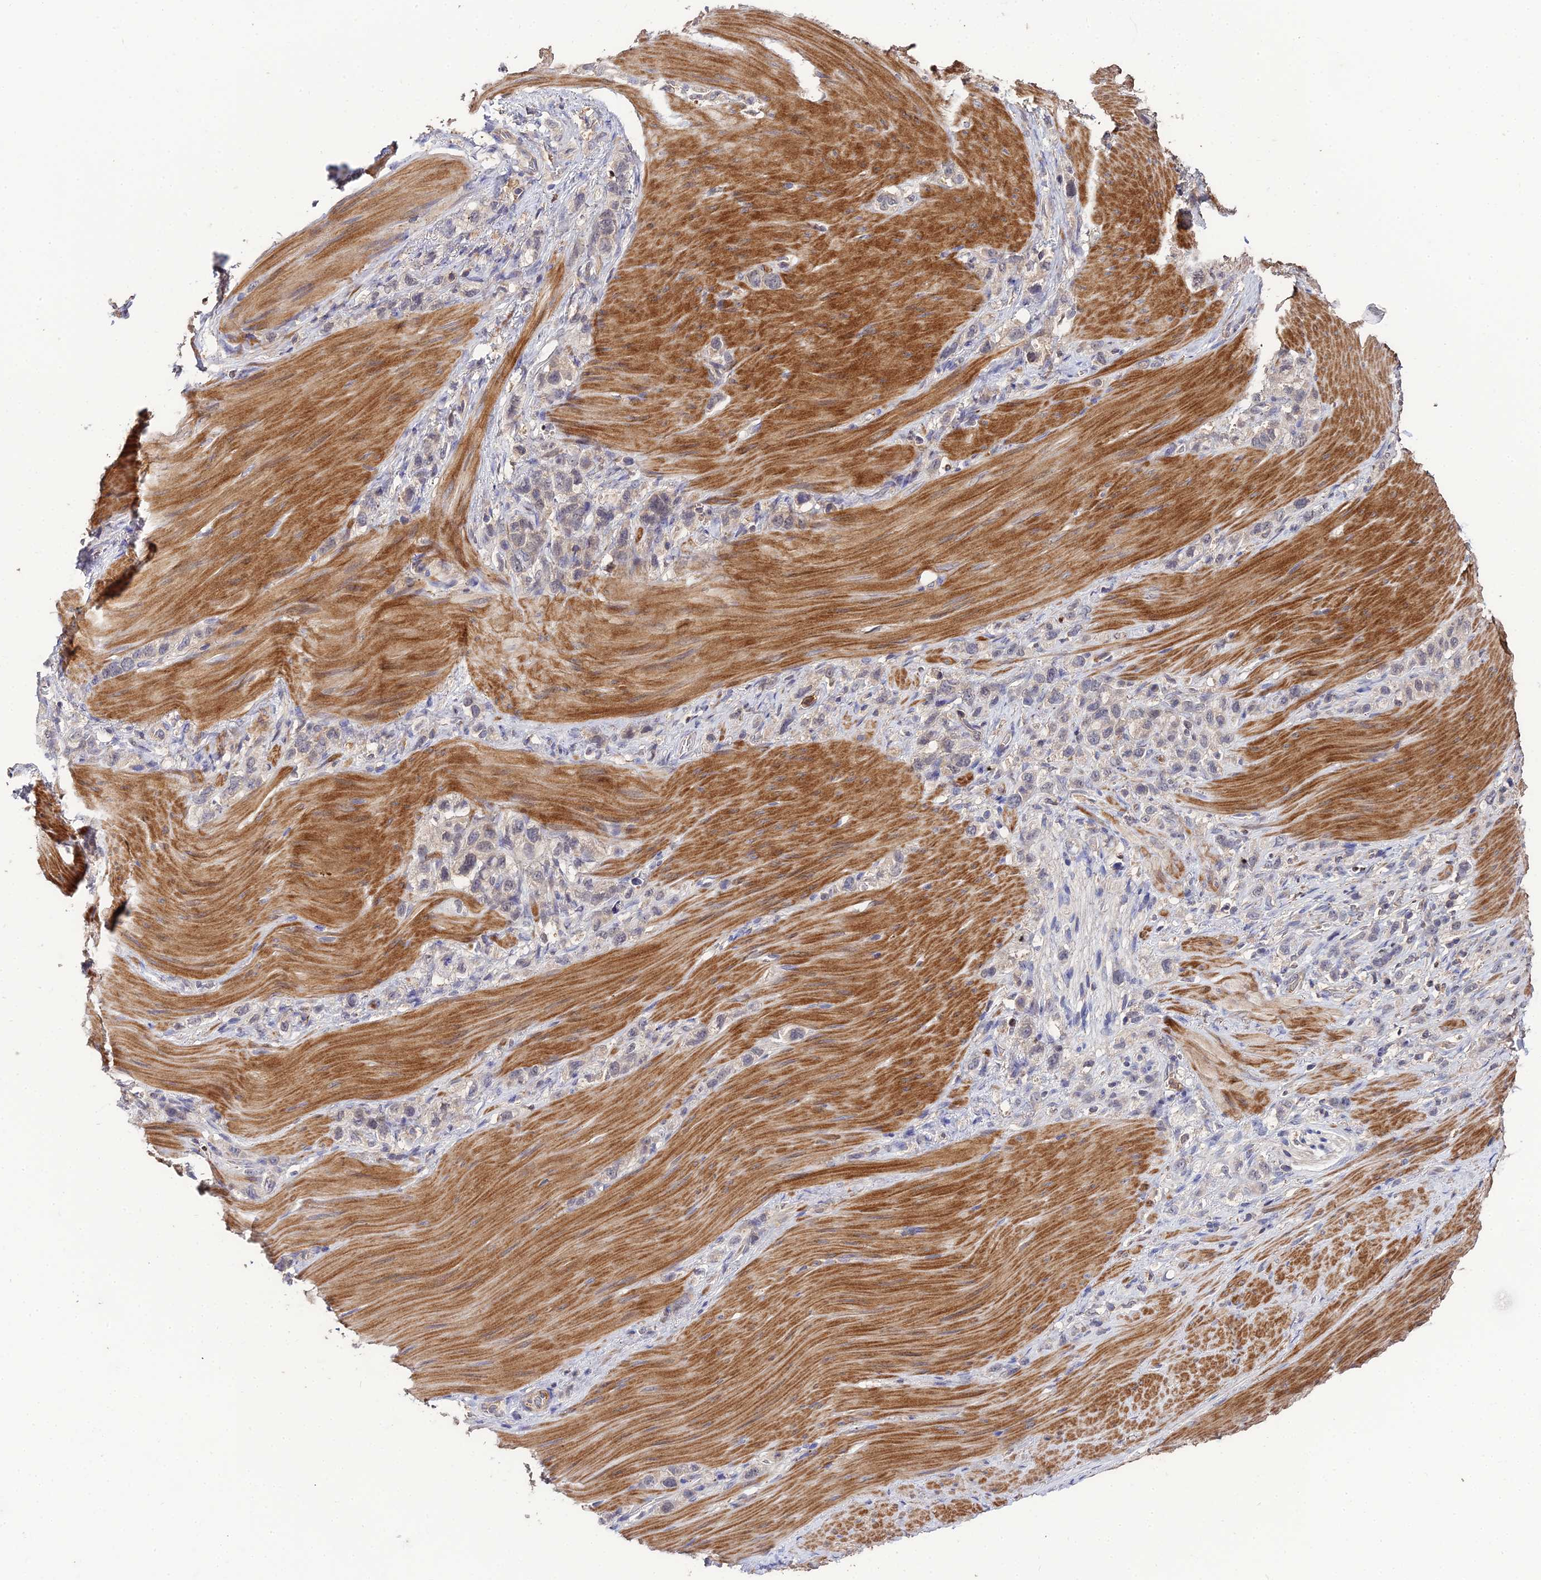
{"staining": {"intensity": "negative", "quantity": "none", "location": "none"}, "tissue": "stomach cancer", "cell_type": "Tumor cells", "image_type": "cancer", "snomed": [{"axis": "morphology", "description": "Adenocarcinoma, NOS"}, {"axis": "topography", "description": "Stomach"}], "caption": "A photomicrograph of human stomach cancer is negative for staining in tumor cells.", "gene": "LSM5", "patient": {"sex": "female", "age": 65}}